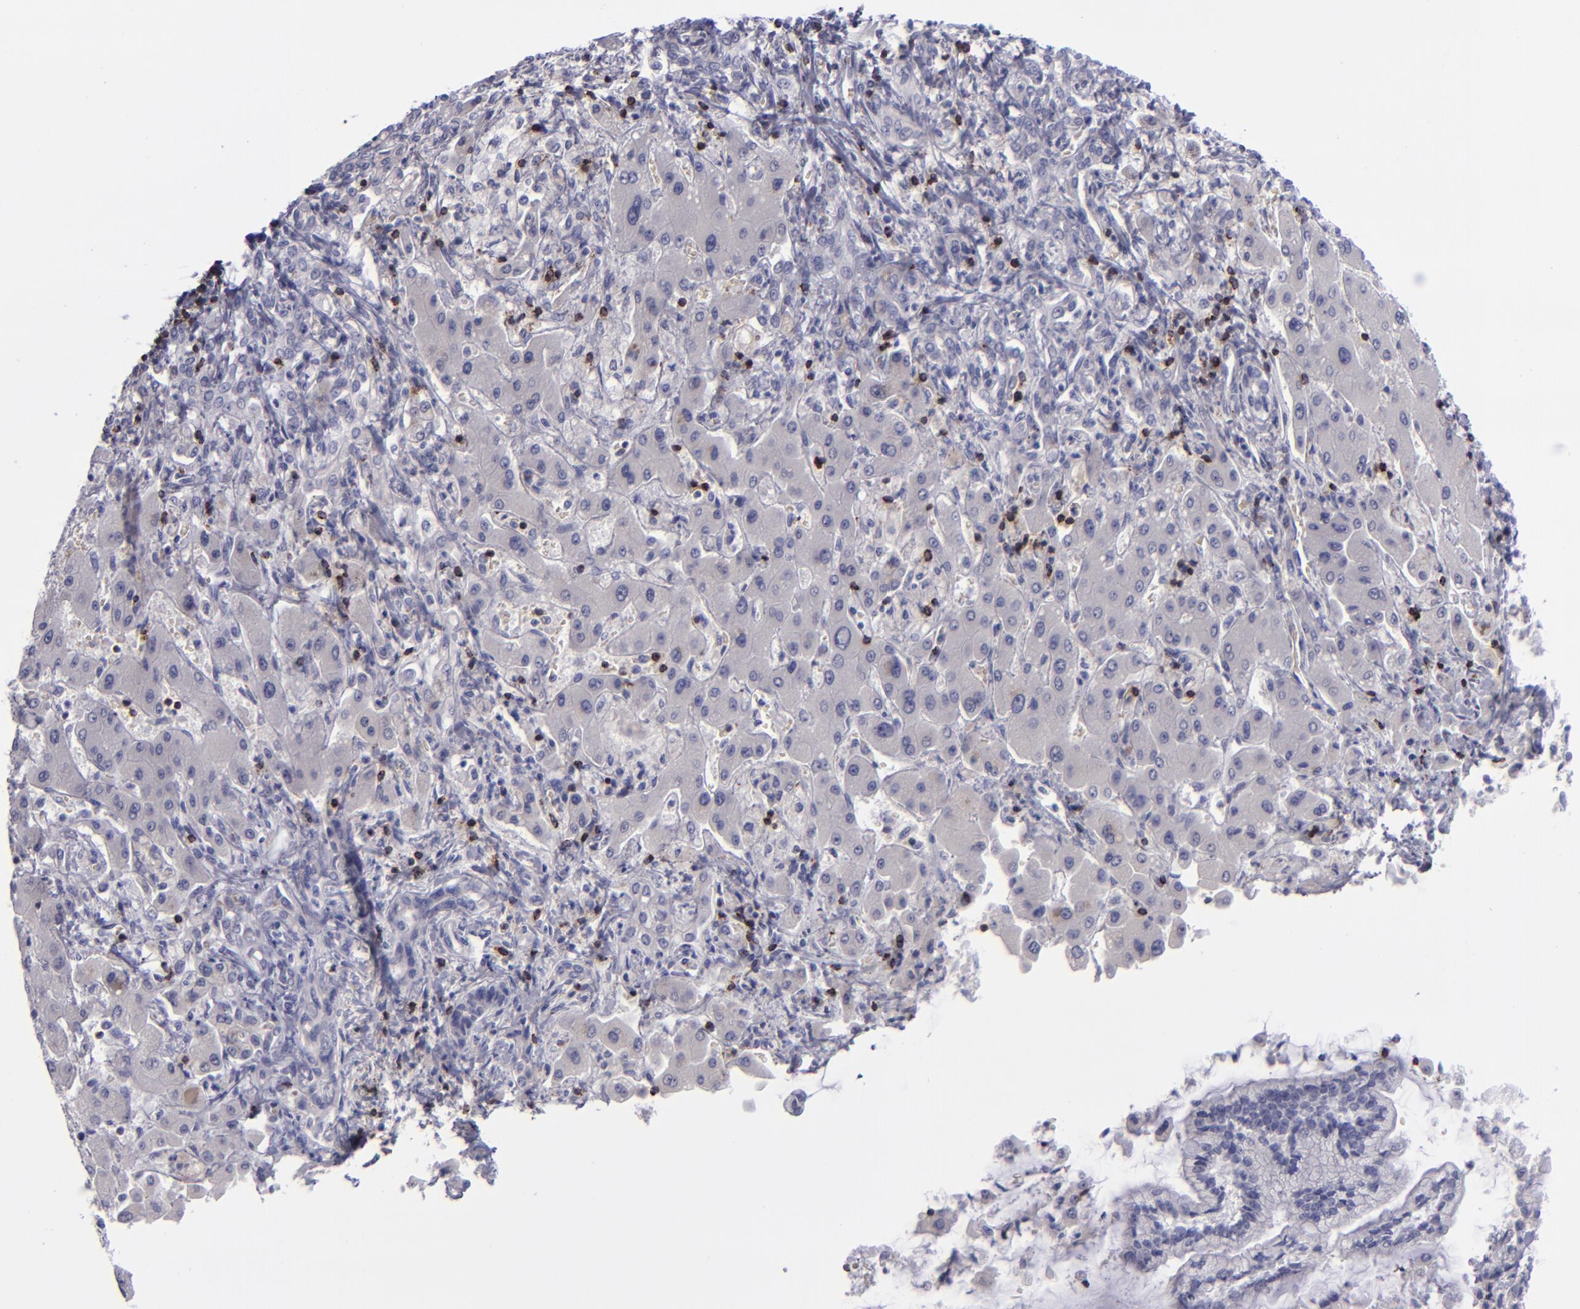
{"staining": {"intensity": "negative", "quantity": "none", "location": "none"}, "tissue": "liver cancer", "cell_type": "Tumor cells", "image_type": "cancer", "snomed": [{"axis": "morphology", "description": "Cholangiocarcinoma"}, {"axis": "topography", "description": "Liver"}], "caption": "Human liver cancer stained for a protein using immunohistochemistry (IHC) shows no expression in tumor cells.", "gene": "CD2", "patient": {"sex": "male", "age": 50}}